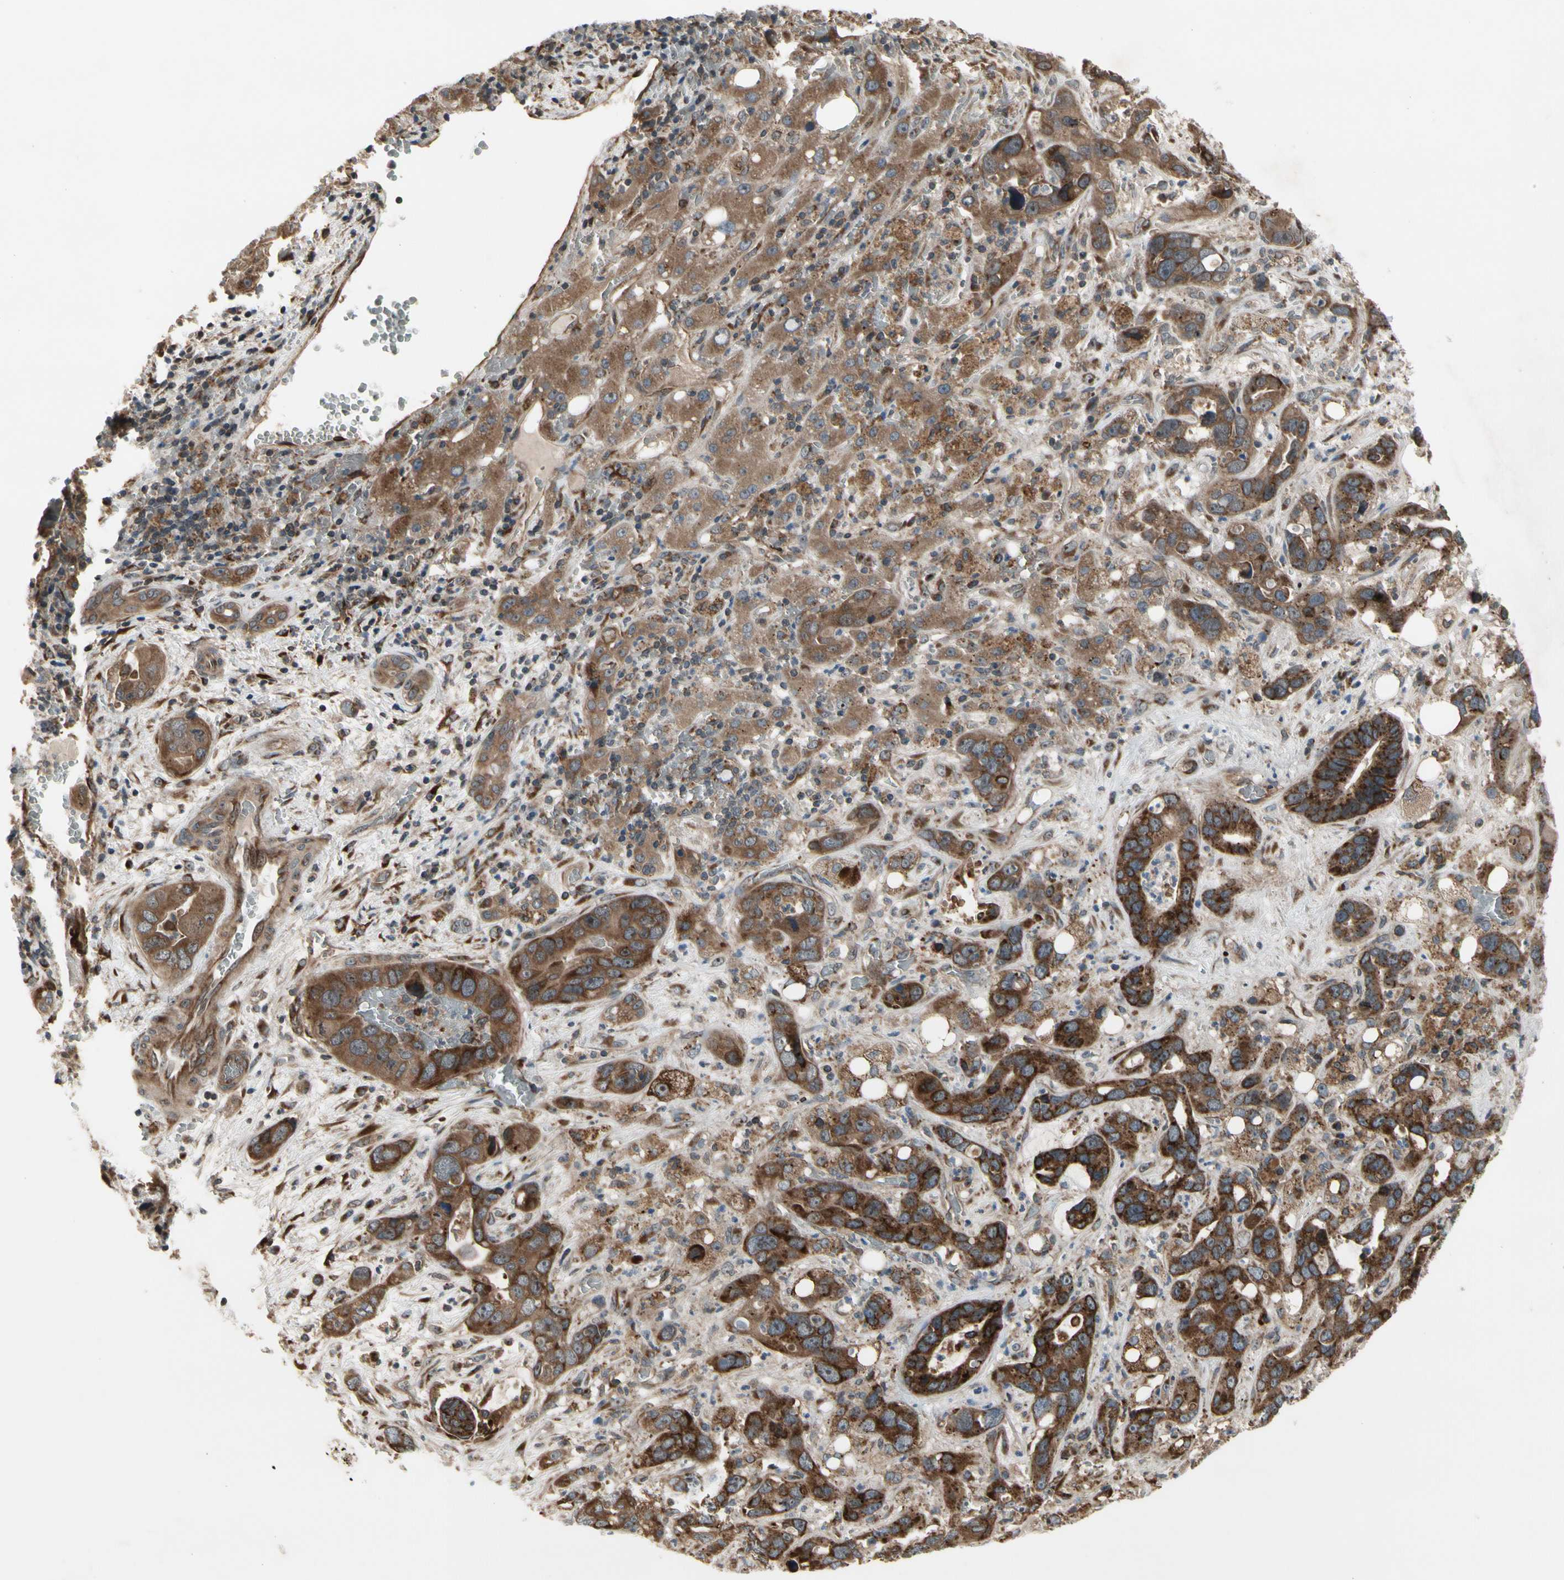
{"staining": {"intensity": "strong", "quantity": ">75%", "location": "cytoplasmic/membranous"}, "tissue": "liver cancer", "cell_type": "Tumor cells", "image_type": "cancer", "snomed": [{"axis": "morphology", "description": "Cholangiocarcinoma"}, {"axis": "topography", "description": "Liver"}], "caption": "This image demonstrates immunohistochemistry staining of human cholangiocarcinoma (liver), with high strong cytoplasmic/membranous expression in approximately >75% of tumor cells.", "gene": "SLC39A9", "patient": {"sex": "female", "age": 65}}